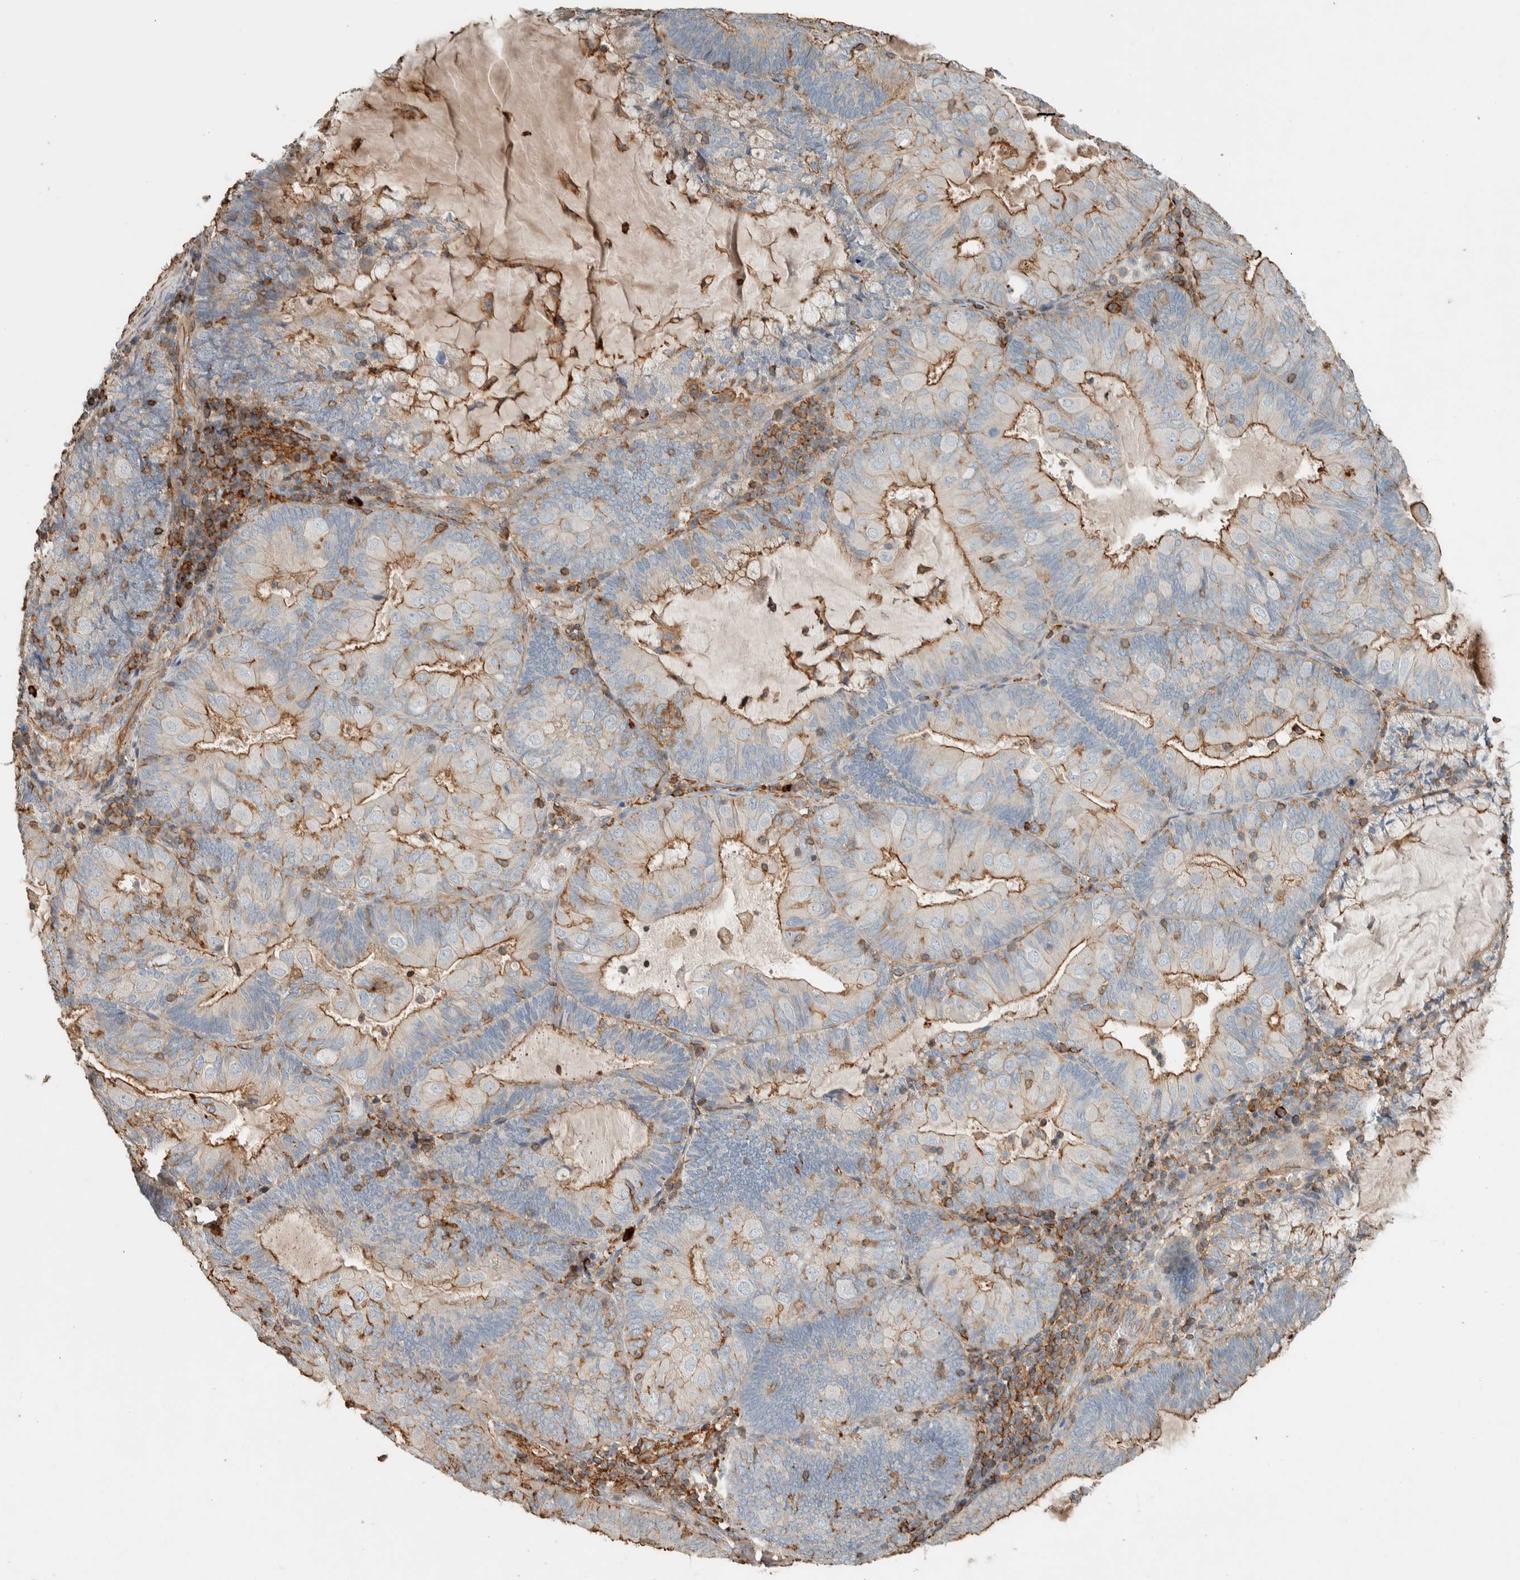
{"staining": {"intensity": "moderate", "quantity": "25%-75%", "location": "cytoplasmic/membranous"}, "tissue": "endometrial cancer", "cell_type": "Tumor cells", "image_type": "cancer", "snomed": [{"axis": "morphology", "description": "Adenocarcinoma, NOS"}, {"axis": "topography", "description": "Endometrium"}], "caption": "This is an image of immunohistochemistry (IHC) staining of endometrial adenocarcinoma, which shows moderate expression in the cytoplasmic/membranous of tumor cells.", "gene": "CTBP2", "patient": {"sex": "female", "age": 81}}